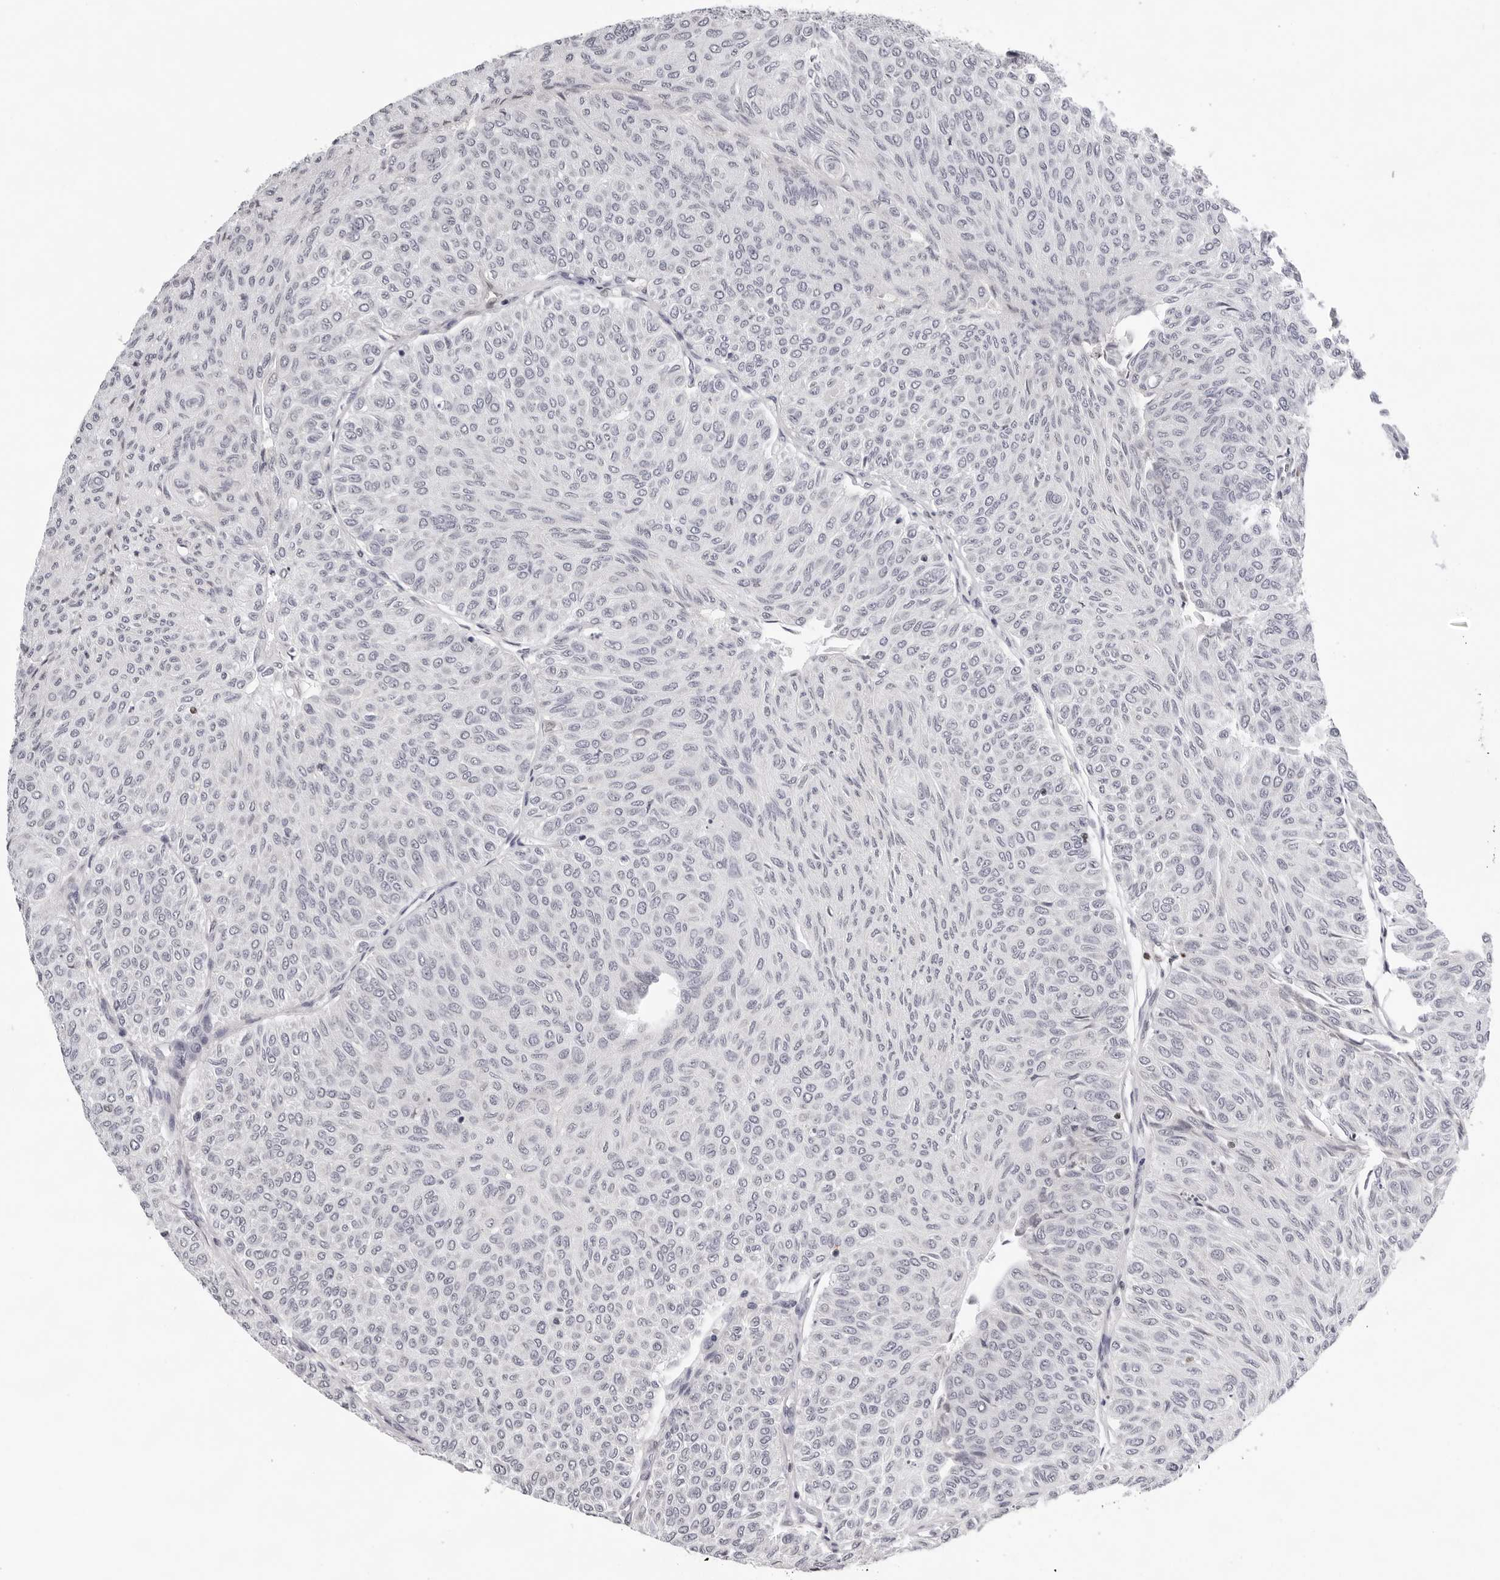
{"staining": {"intensity": "moderate", "quantity": "25%-75%", "location": "nuclear"}, "tissue": "urothelial cancer", "cell_type": "Tumor cells", "image_type": "cancer", "snomed": [{"axis": "morphology", "description": "Urothelial carcinoma, Low grade"}, {"axis": "topography", "description": "Urinary bladder"}], "caption": "Immunohistochemistry of human urothelial cancer shows medium levels of moderate nuclear expression in approximately 25%-75% of tumor cells.", "gene": "OGG1", "patient": {"sex": "male", "age": 78}}